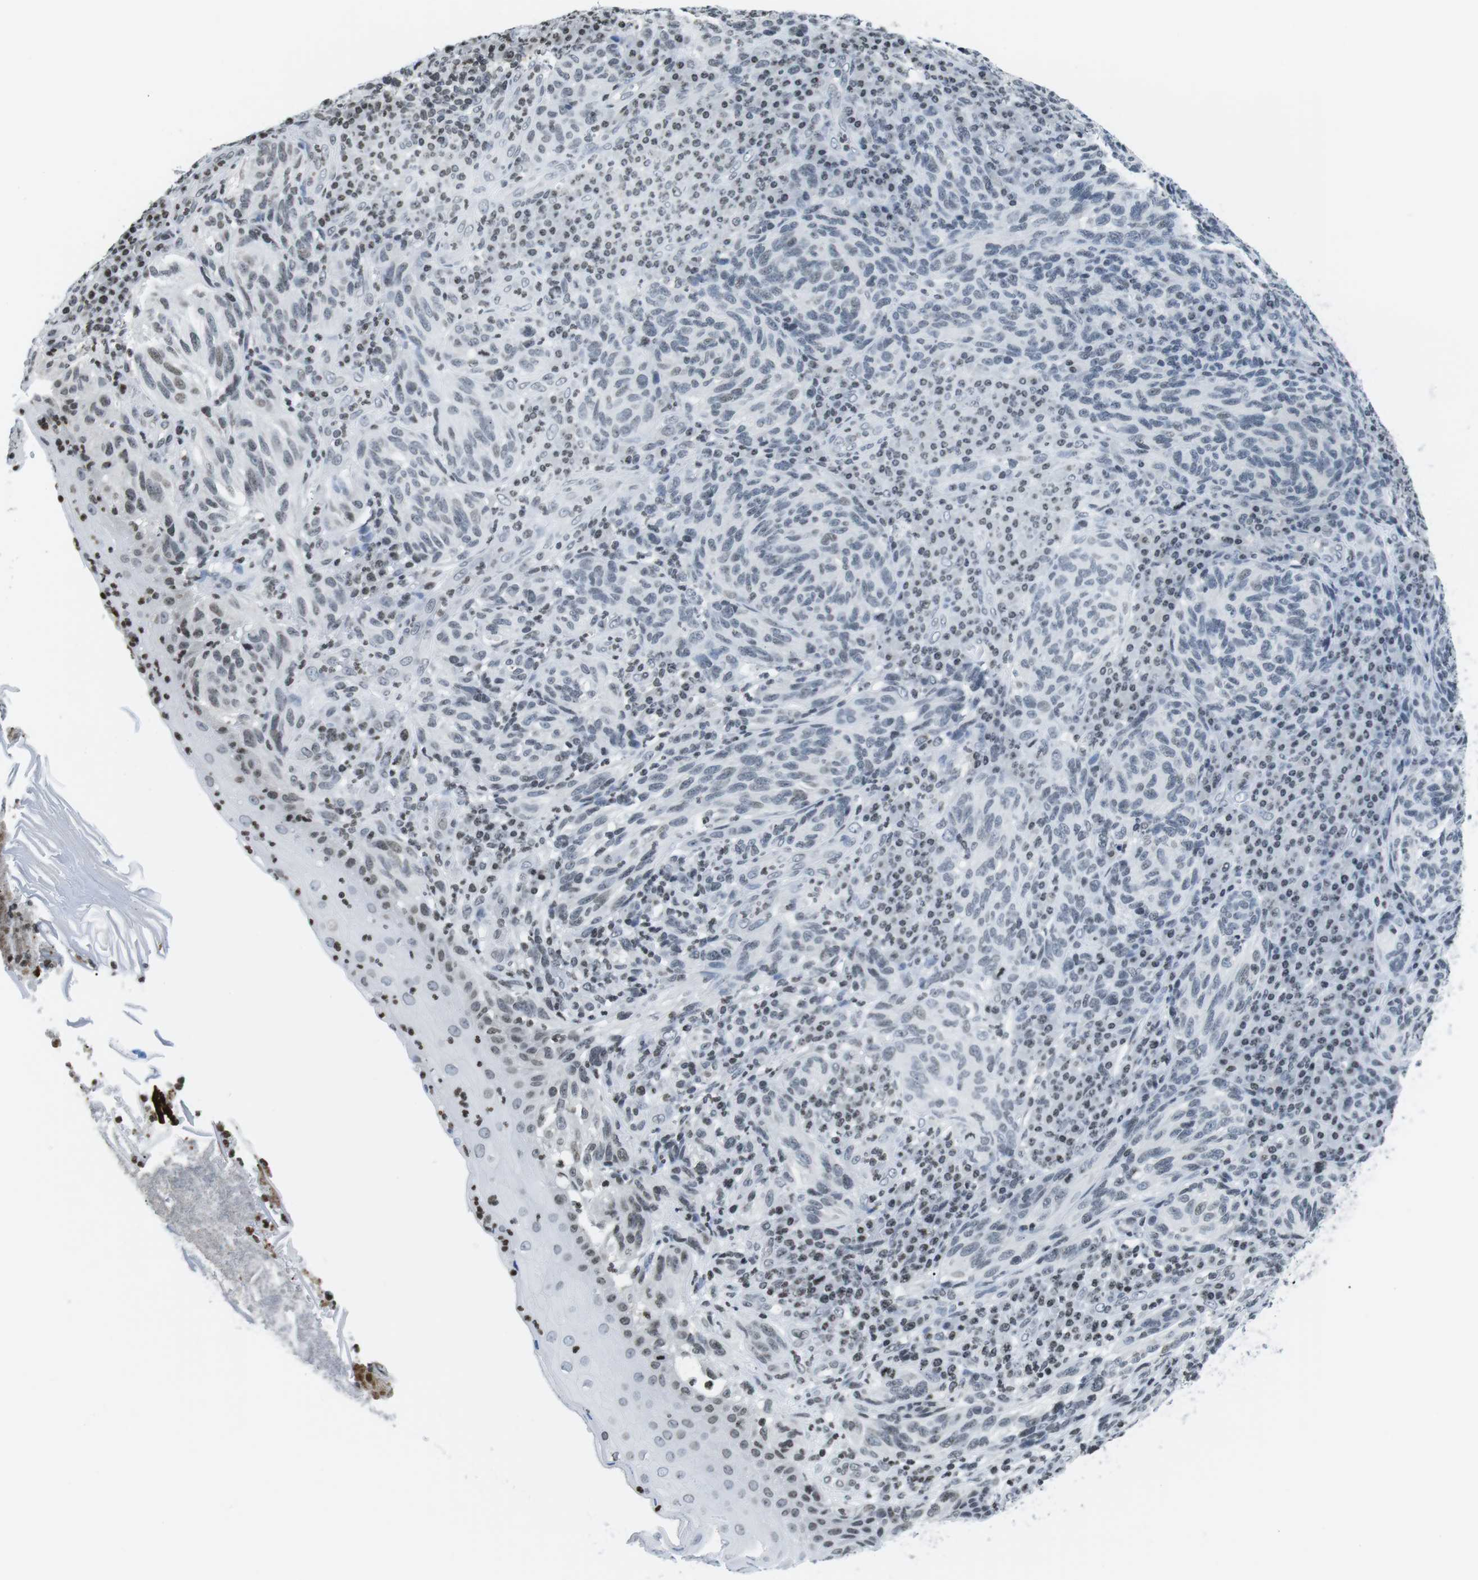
{"staining": {"intensity": "weak", "quantity": "<25%", "location": "nuclear"}, "tissue": "melanoma", "cell_type": "Tumor cells", "image_type": "cancer", "snomed": [{"axis": "morphology", "description": "Malignant melanoma, NOS"}, {"axis": "topography", "description": "Skin"}], "caption": "This histopathology image is of malignant melanoma stained with immunohistochemistry (IHC) to label a protein in brown with the nuclei are counter-stained blue. There is no expression in tumor cells.", "gene": "E2F2", "patient": {"sex": "female", "age": 73}}